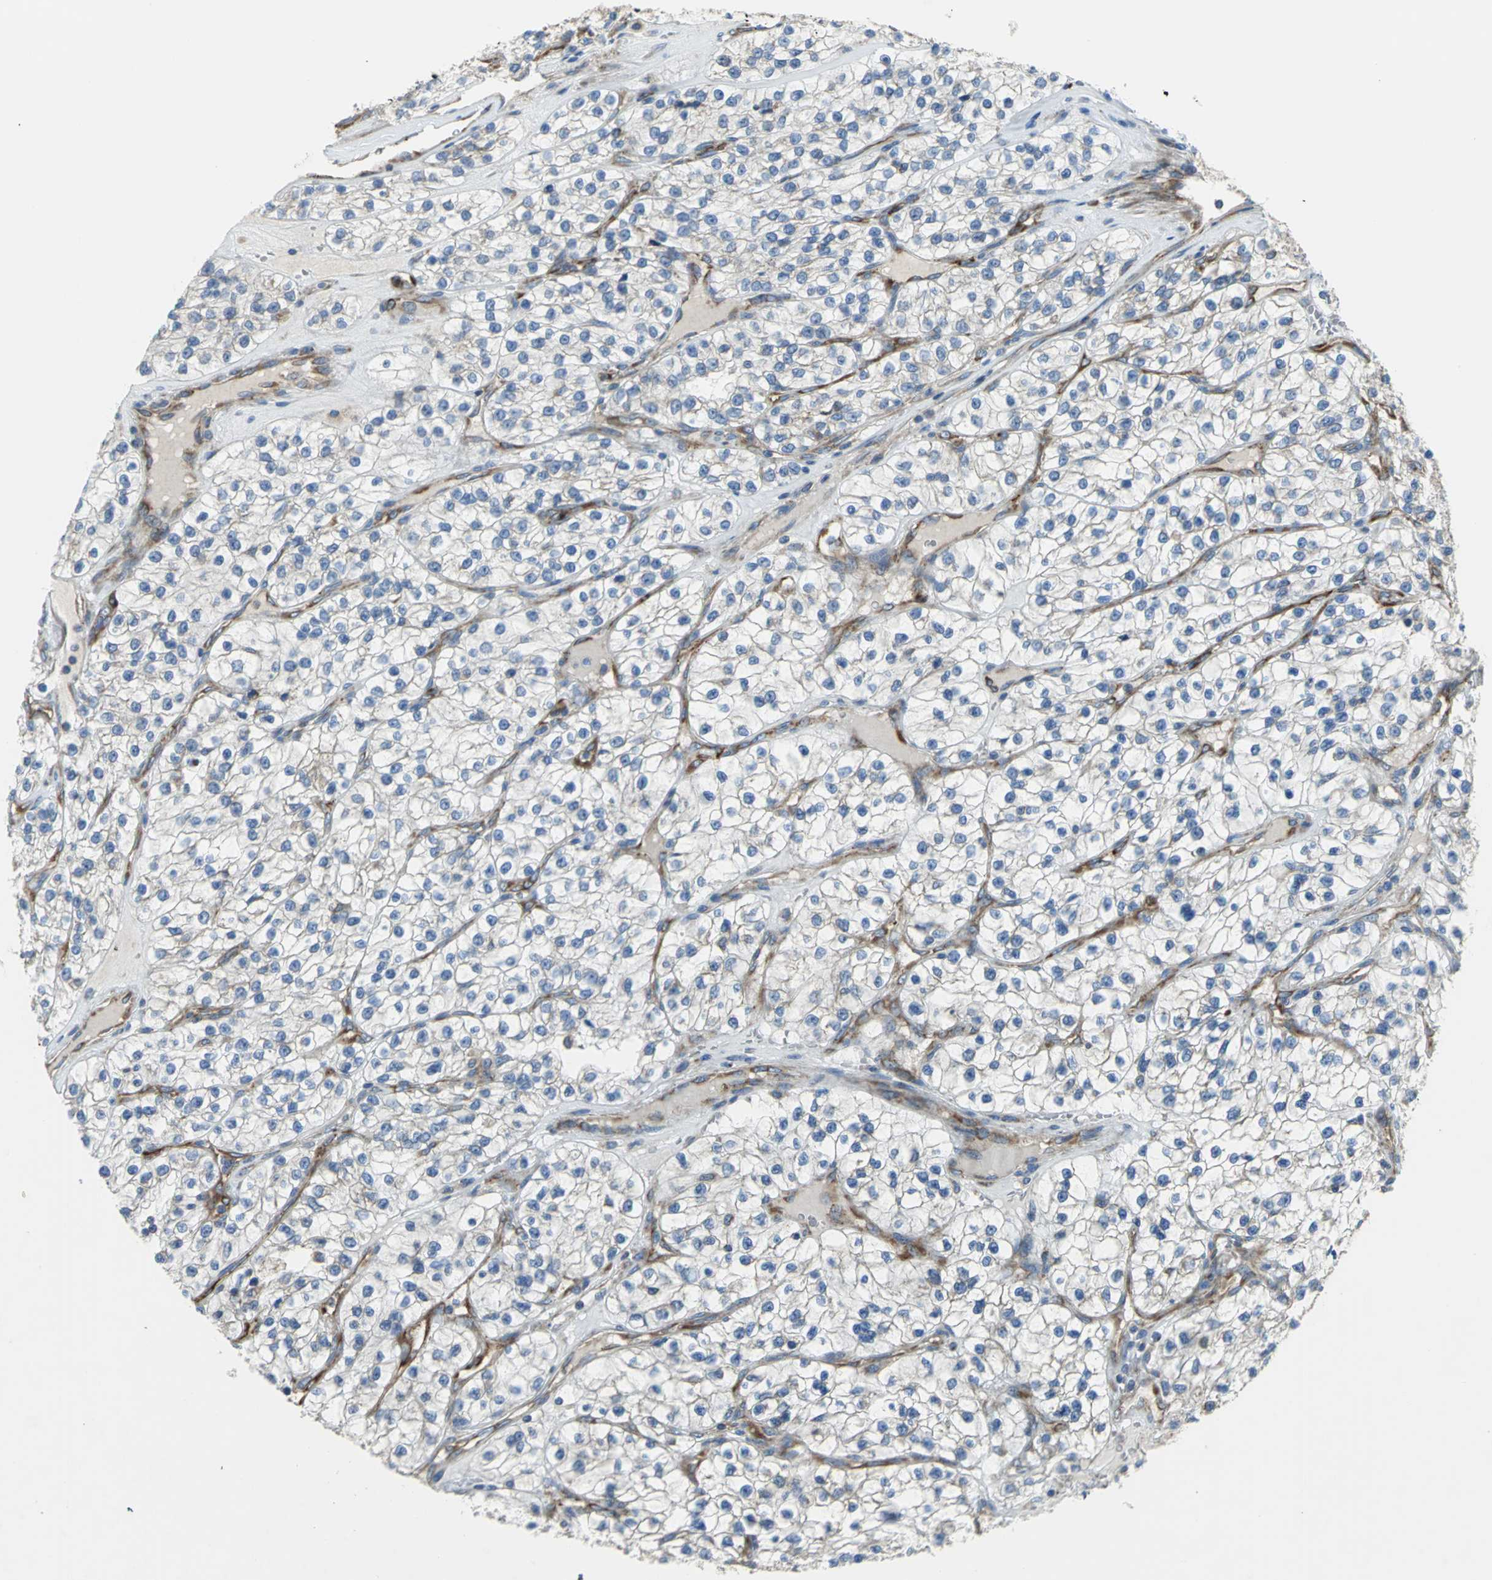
{"staining": {"intensity": "negative", "quantity": "none", "location": "none"}, "tissue": "renal cancer", "cell_type": "Tumor cells", "image_type": "cancer", "snomed": [{"axis": "morphology", "description": "Adenocarcinoma, NOS"}, {"axis": "topography", "description": "Kidney"}], "caption": "Renal cancer (adenocarcinoma) was stained to show a protein in brown. There is no significant positivity in tumor cells. (DAB (3,3'-diaminobenzidine) IHC, high magnification).", "gene": "TULP4", "patient": {"sex": "female", "age": 57}}